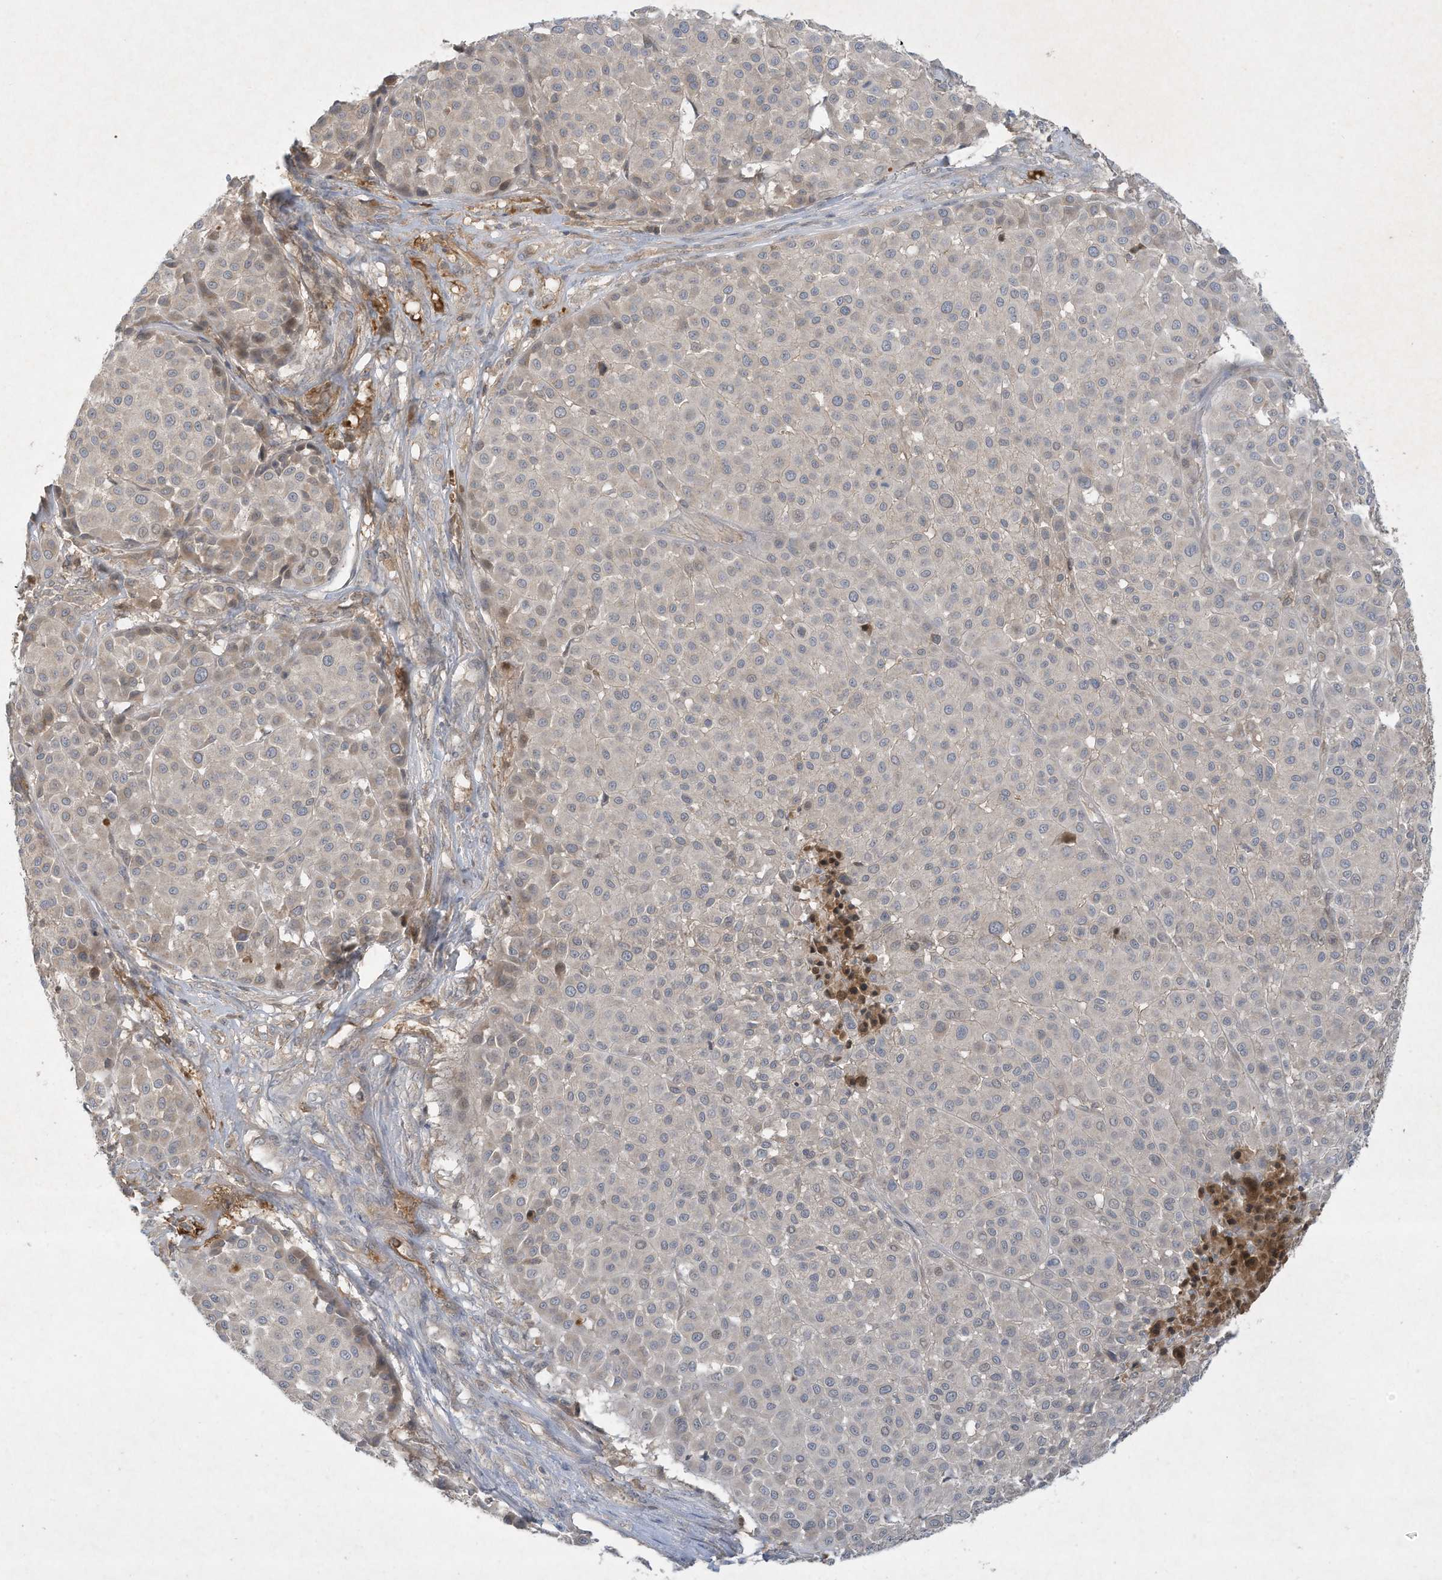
{"staining": {"intensity": "negative", "quantity": "none", "location": "none"}, "tissue": "melanoma", "cell_type": "Tumor cells", "image_type": "cancer", "snomed": [{"axis": "morphology", "description": "Malignant melanoma, Metastatic site"}, {"axis": "topography", "description": "Soft tissue"}], "caption": "Immunohistochemistry micrograph of melanoma stained for a protein (brown), which demonstrates no positivity in tumor cells.", "gene": "FETUB", "patient": {"sex": "male", "age": 41}}